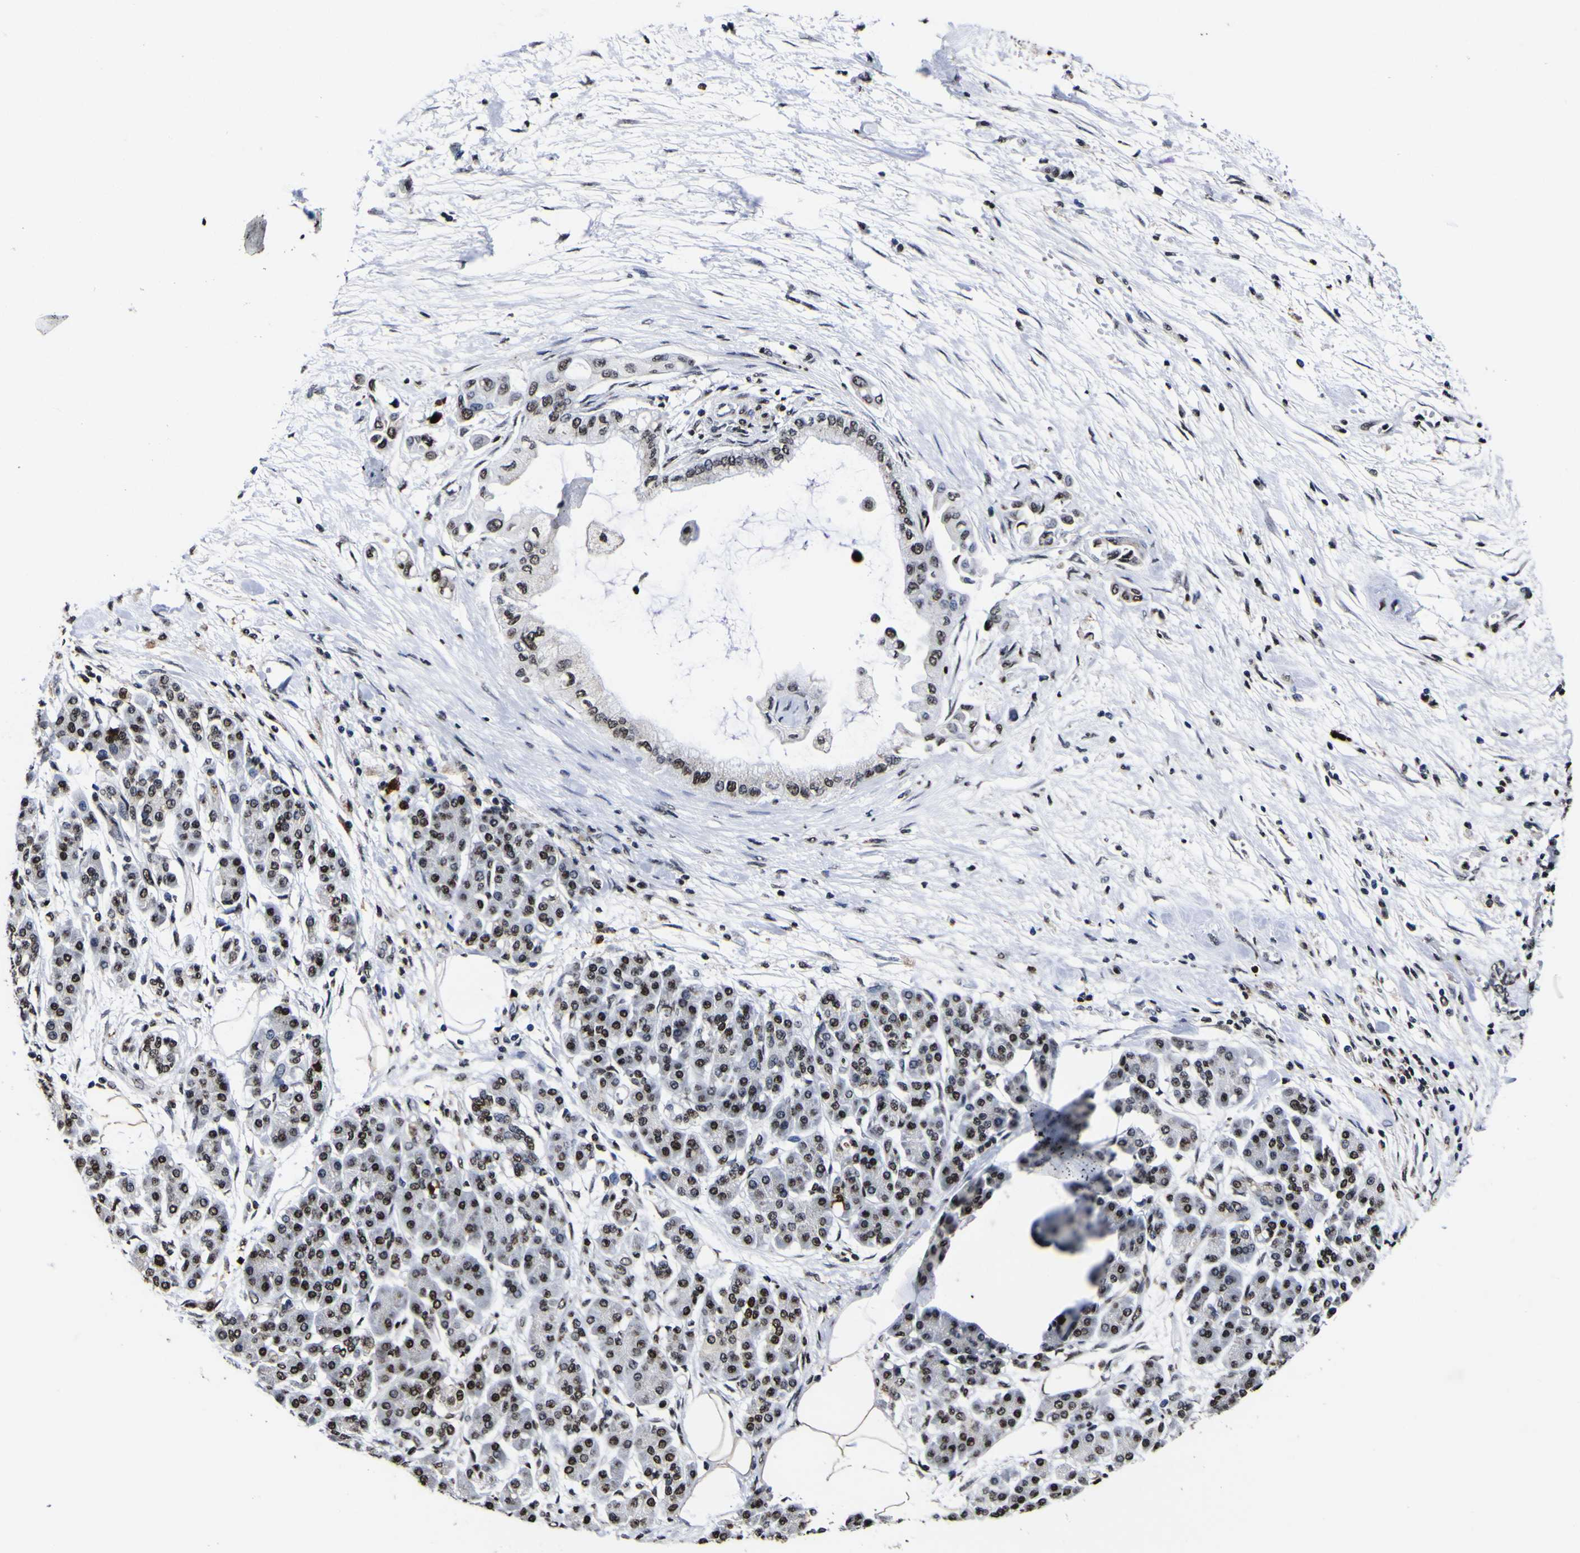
{"staining": {"intensity": "strong", "quantity": "25%-75%", "location": "nuclear"}, "tissue": "pancreatic cancer", "cell_type": "Tumor cells", "image_type": "cancer", "snomed": [{"axis": "morphology", "description": "Adenocarcinoma, NOS"}, {"axis": "morphology", "description": "Adenocarcinoma, metastatic, NOS"}, {"axis": "topography", "description": "Lymph node"}, {"axis": "topography", "description": "Pancreas"}, {"axis": "topography", "description": "Duodenum"}], "caption": "Brown immunohistochemical staining in human pancreatic adenocarcinoma shows strong nuclear expression in about 25%-75% of tumor cells. The protein of interest is stained brown, and the nuclei are stained in blue (DAB IHC with brightfield microscopy, high magnification).", "gene": "PIAS1", "patient": {"sex": "female", "age": 64}}